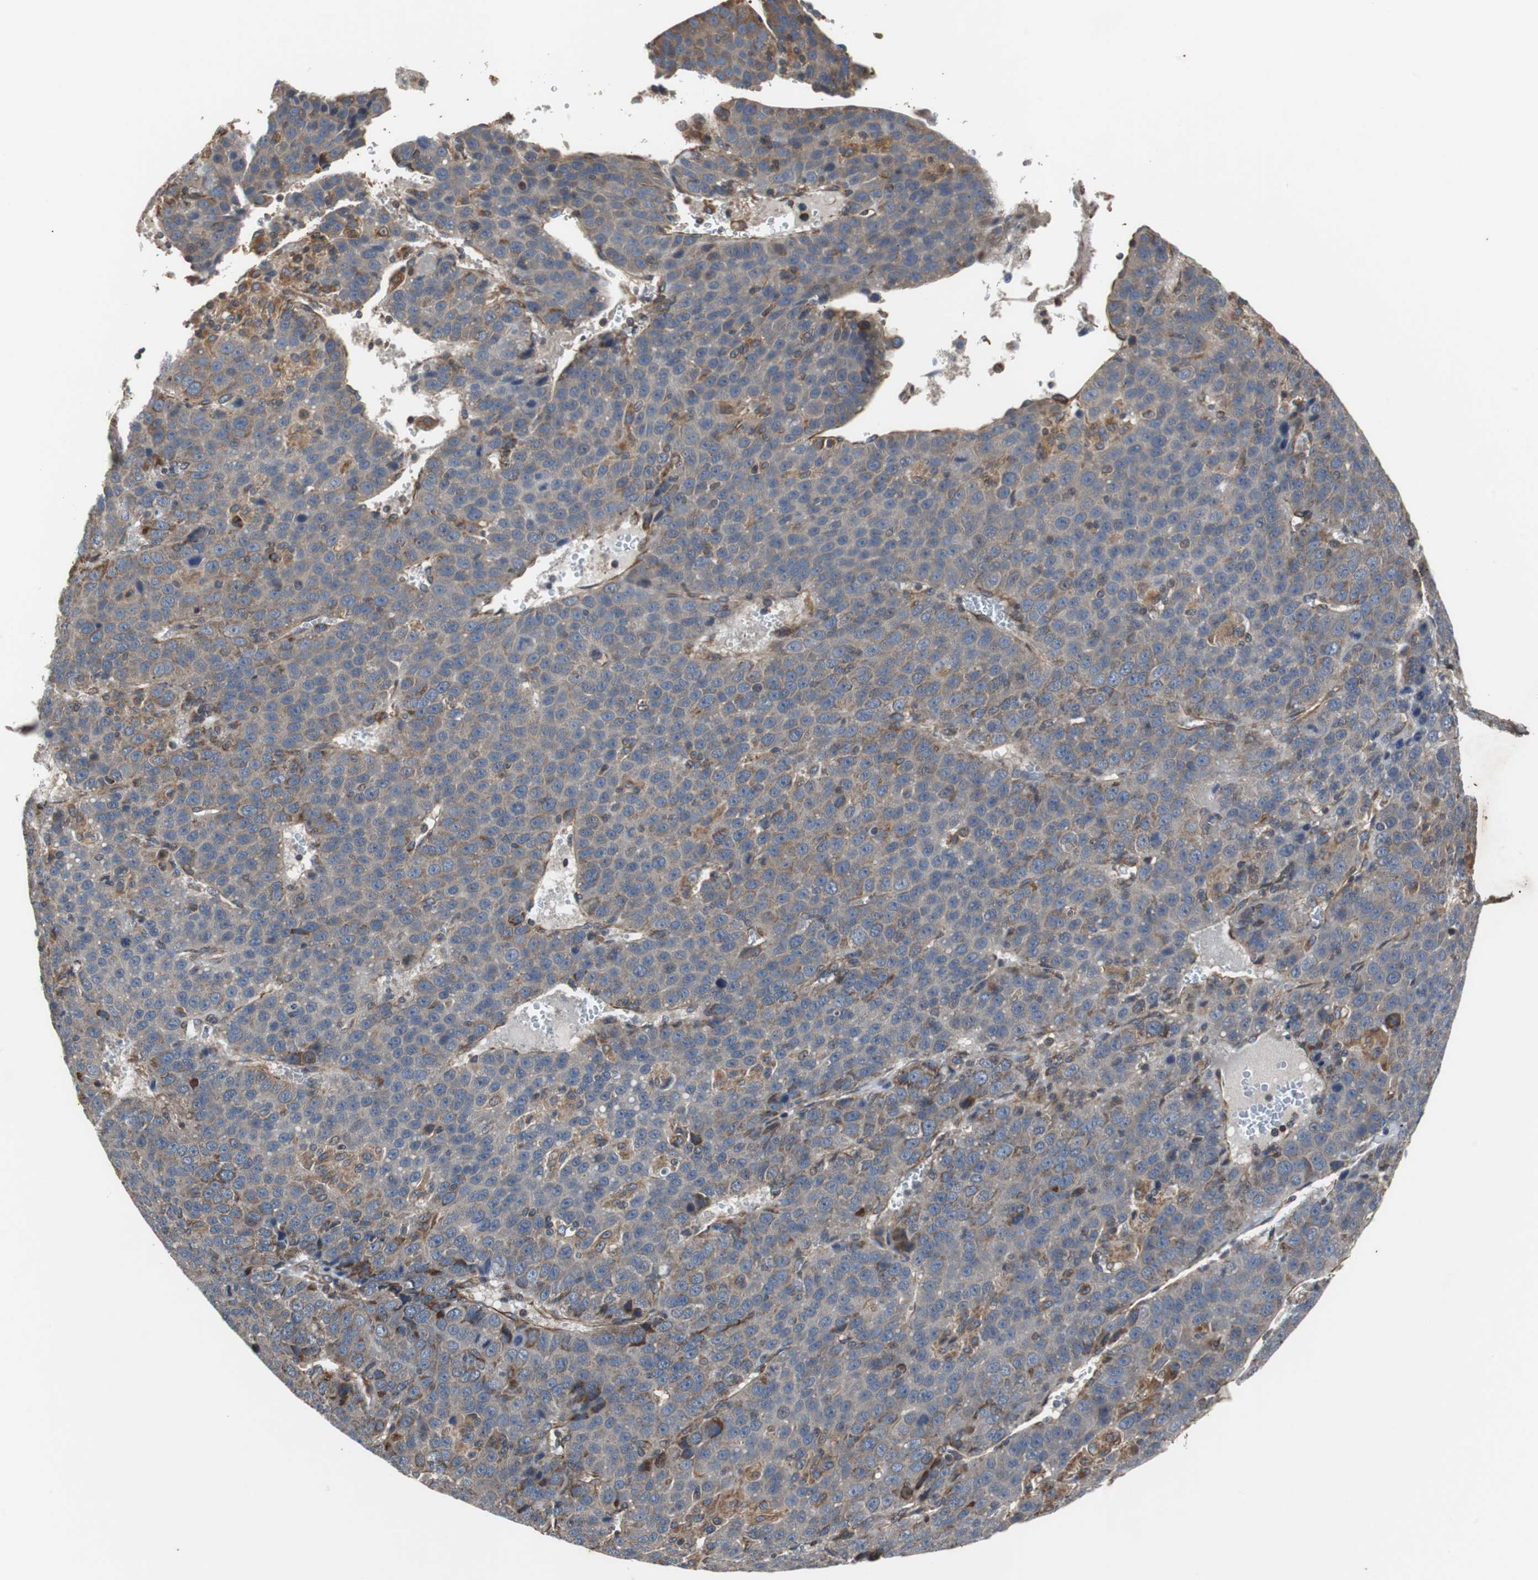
{"staining": {"intensity": "weak", "quantity": "<25%", "location": "cytoplasmic/membranous"}, "tissue": "liver cancer", "cell_type": "Tumor cells", "image_type": "cancer", "snomed": [{"axis": "morphology", "description": "Carcinoma, Hepatocellular, NOS"}, {"axis": "topography", "description": "Liver"}], "caption": "Immunohistochemistry (IHC) histopathology image of human hepatocellular carcinoma (liver) stained for a protein (brown), which reveals no staining in tumor cells. (DAB (3,3'-diaminobenzidine) immunohistochemistry (IHC) with hematoxylin counter stain).", "gene": "ACTR3", "patient": {"sex": "female", "age": 53}}